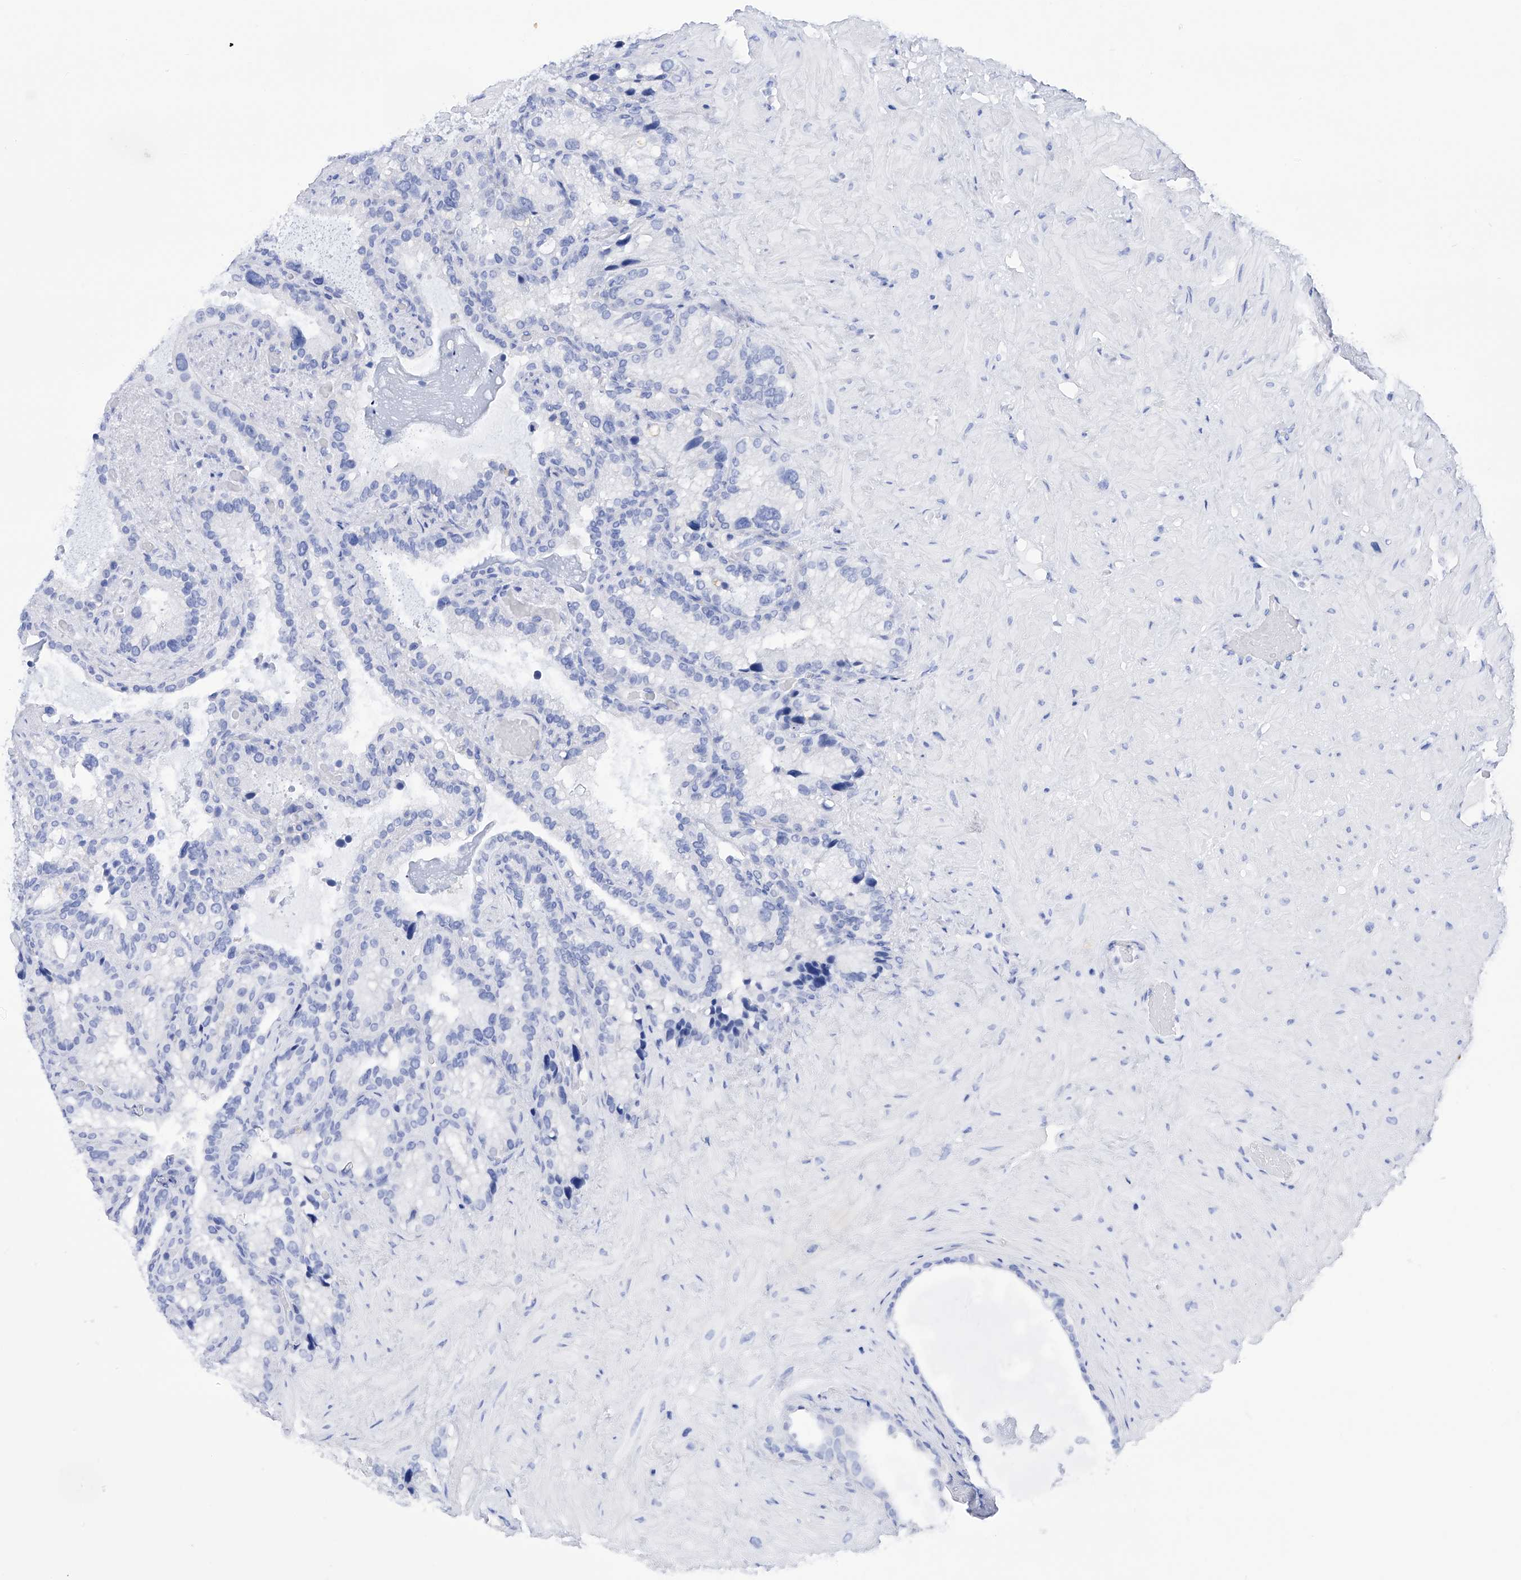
{"staining": {"intensity": "negative", "quantity": "none", "location": "none"}, "tissue": "seminal vesicle", "cell_type": "Glandular cells", "image_type": "normal", "snomed": [{"axis": "morphology", "description": "Normal tissue, NOS"}, {"axis": "topography", "description": "Prostate"}, {"axis": "topography", "description": "Seminal veicle"}], "caption": "Unremarkable seminal vesicle was stained to show a protein in brown. There is no significant positivity in glandular cells. (DAB immunohistochemistry, high magnification).", "gene": "FLG", "patient": {"sex": "male", "age": 68}}